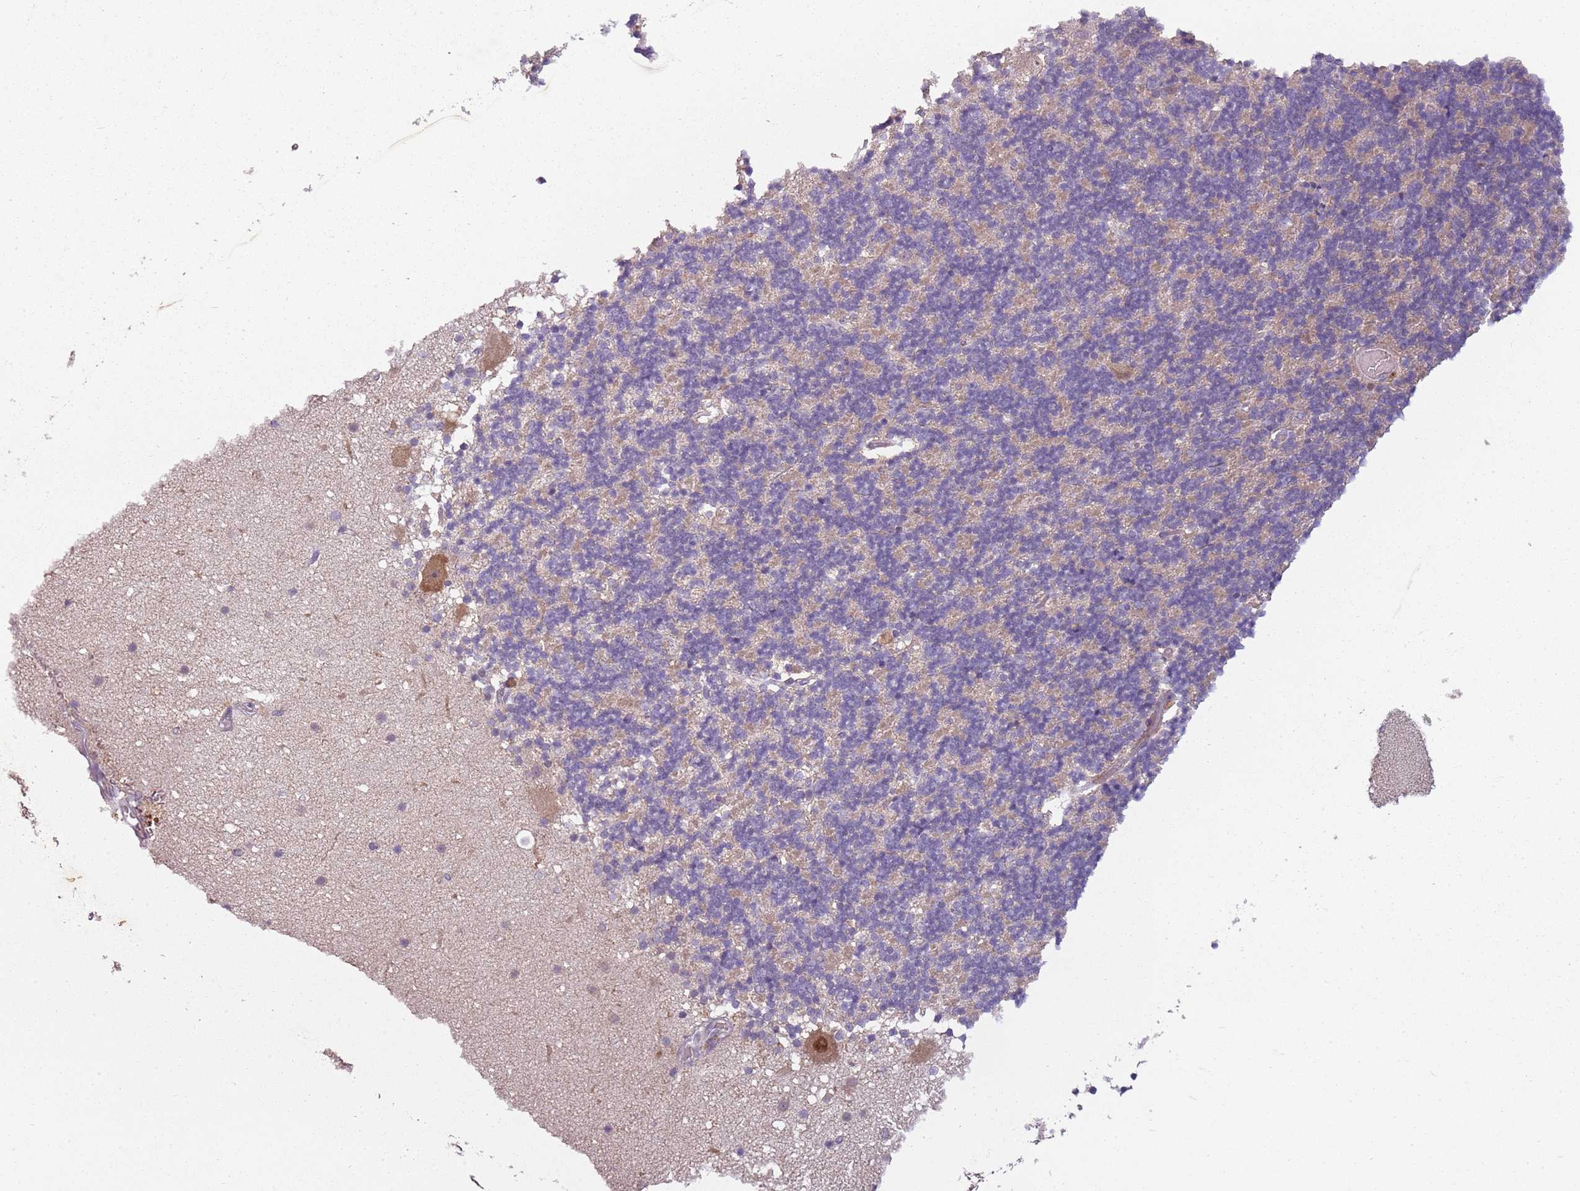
{"staining": {"intensity": "negative", "quantity": "none", "location": "none"}, "tissue": "cerebellum", "cell_type": "Cells in granular layer", "image_type": "normal", "snomed": [{"axis": "morphology", "description": "Normal tissue, NOS"}, {"axis": "topography", "description": "Cerebellum"}], "caption": "This is an IHC micrograph of benign cerebellum. There is no staining in cells in granular layer.", "gene": "TEKT4", "patient": {"sex": "male", "age": 57}}